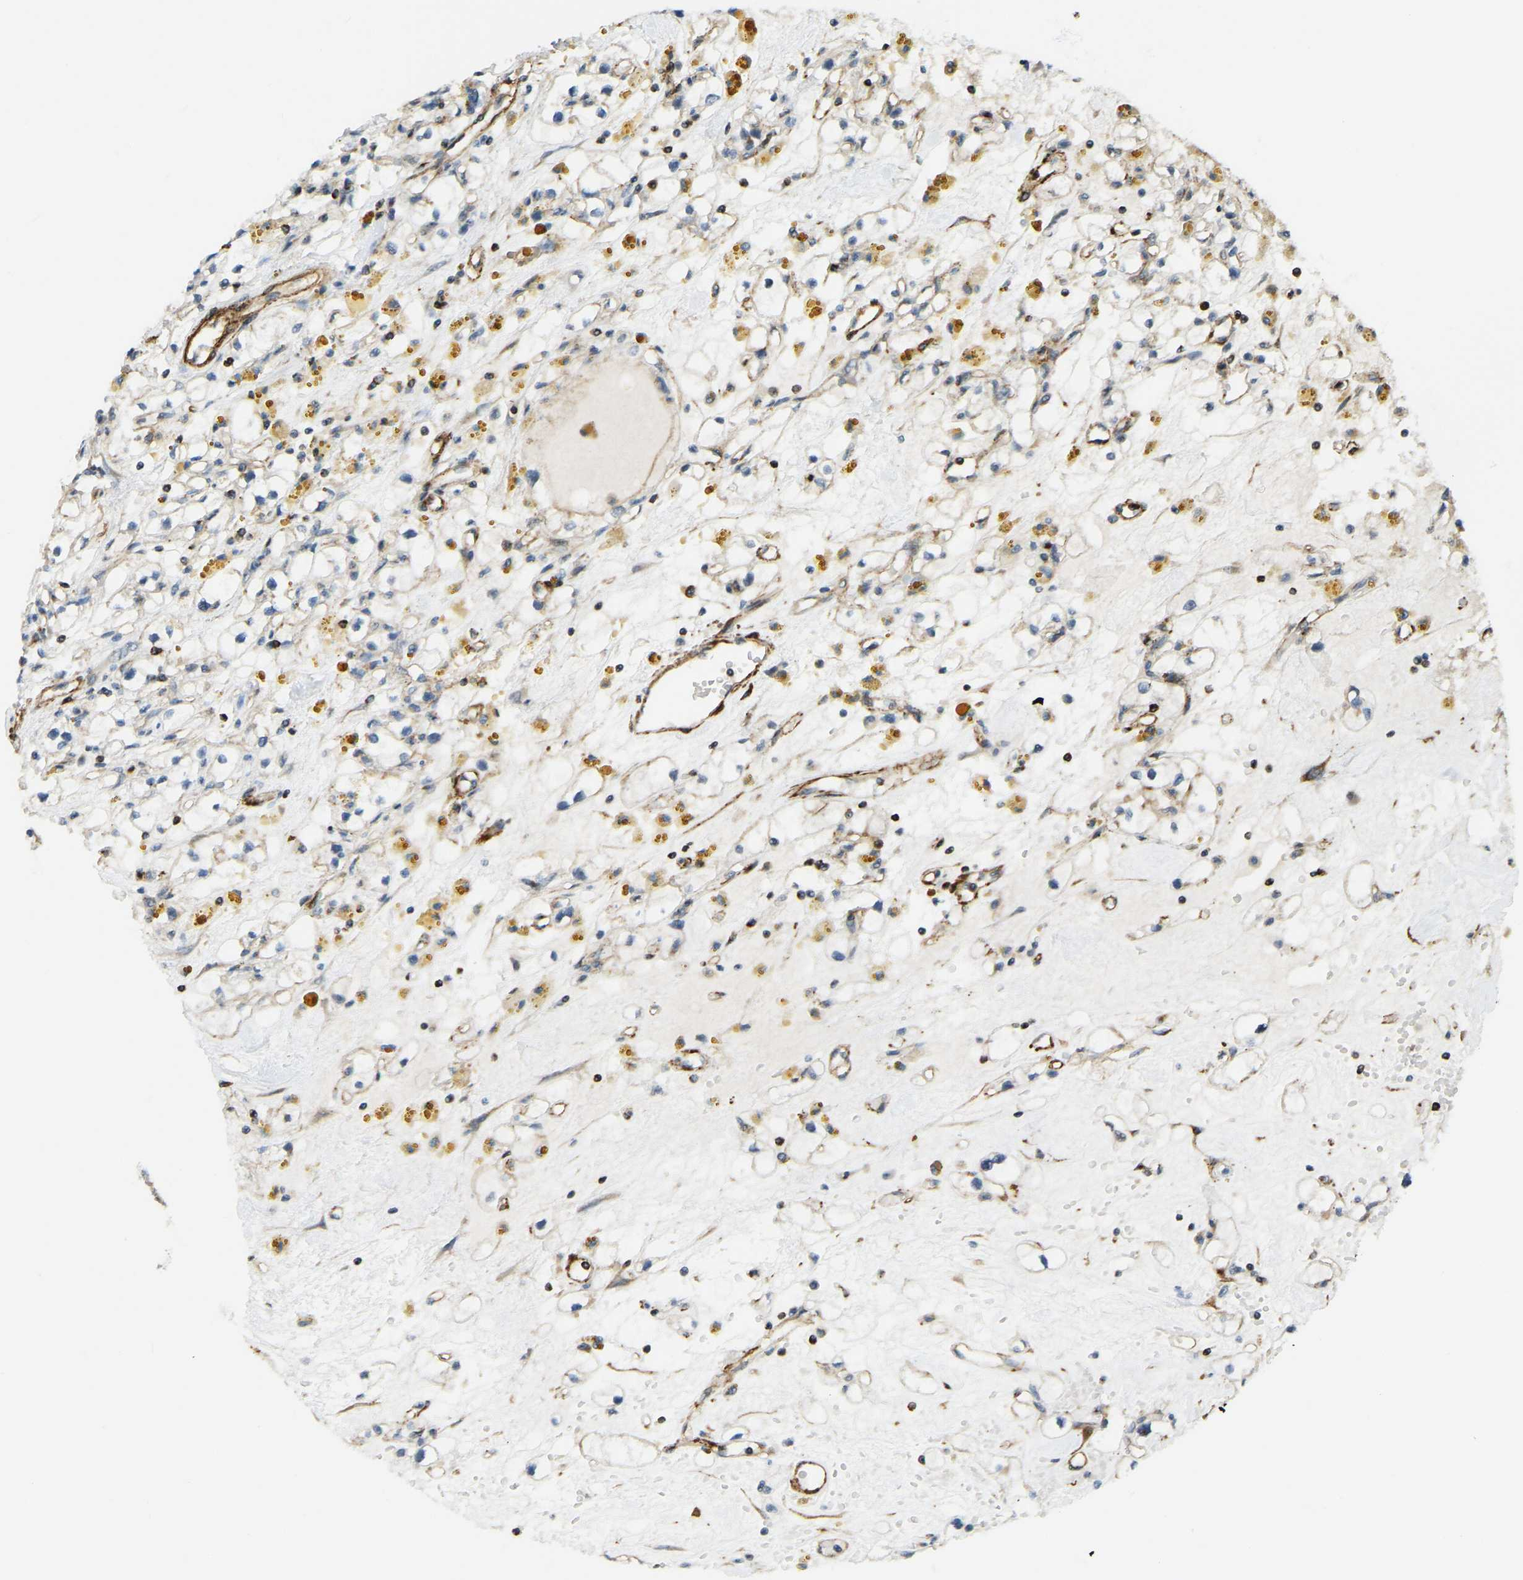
{"staining": {"intensity": "weak", "quantity": "25%-75%", "location": "cytoplasmic/membranous"}, "tissue": "renal cancer", "cell_type": "Tumor cells", "image_type": "cancer", "snomed": [{"axis": "morphology", "description": "Adenocarcinoma, NOS"}, {"axis": "topography", "description": "Kidney"}], "caption": "Human renal cancer stained with a protein marker demonstrates weak staining in tumor cells.", "gene": "KIAA1671", "patient": {"sex": "male", "age": 56}}